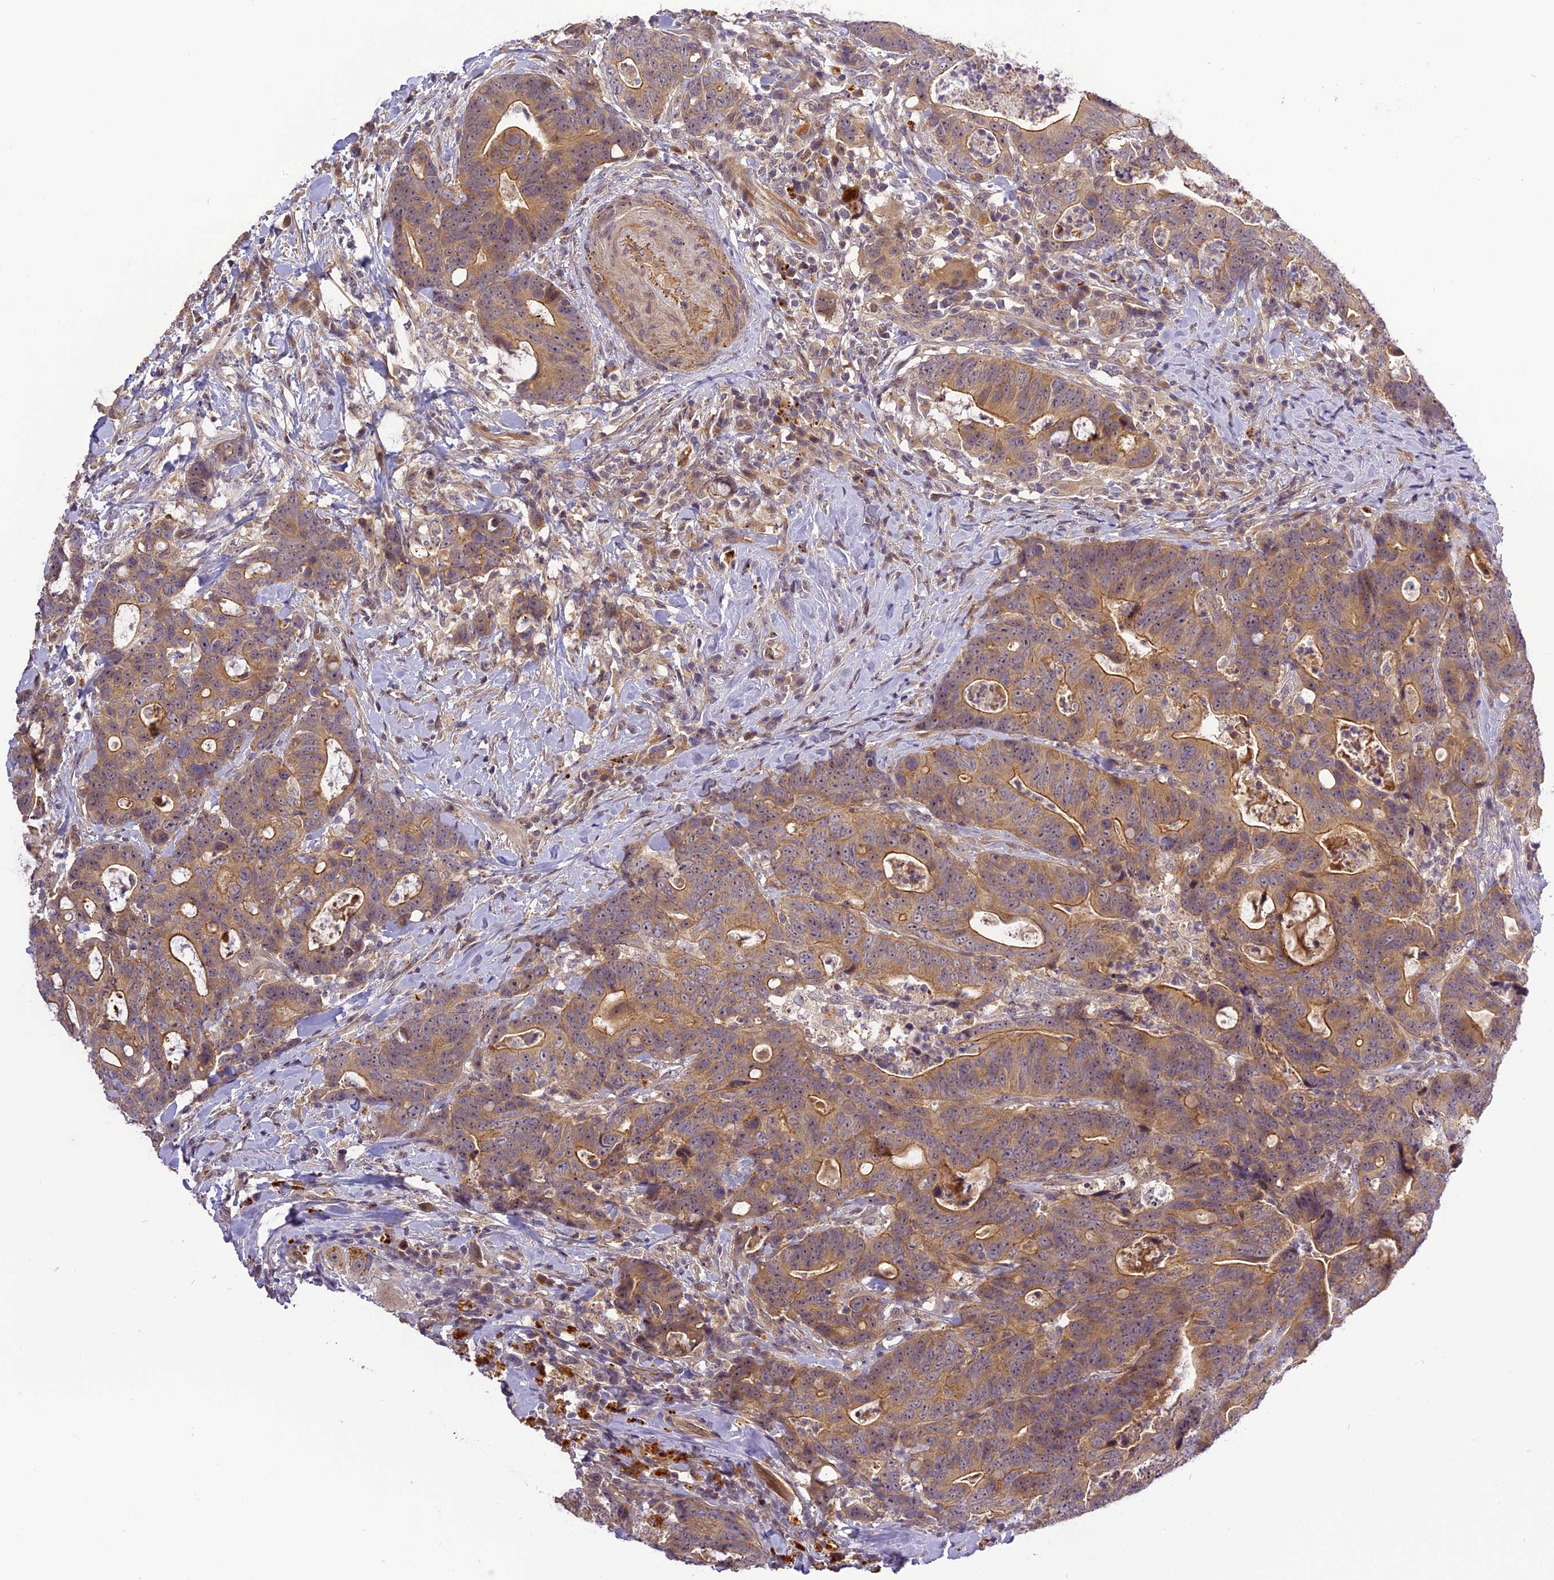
{"staining": {"intensity": "moderate", "quantity": ">75%", "location": "cytoplasmic/membranous"}, "tissue": "colorectal cancer", "cell_type": "Tumor cells", "image_type": "cancer", "snomed": [{"axis": "morphology", "description": "Adenocarcinoma, NOS"}, {"axis": "topography", "description": "Colon"}], "caption": "Approximately >75% of tumor cells in human colorectal cancer (adenocarcinoma) display moderate cytoplasmic/membranous protein staining as visualized by brown immunohistochemical staining.", "gene": "FNIP2", "patient": {"sex": "female", "age": 82}}